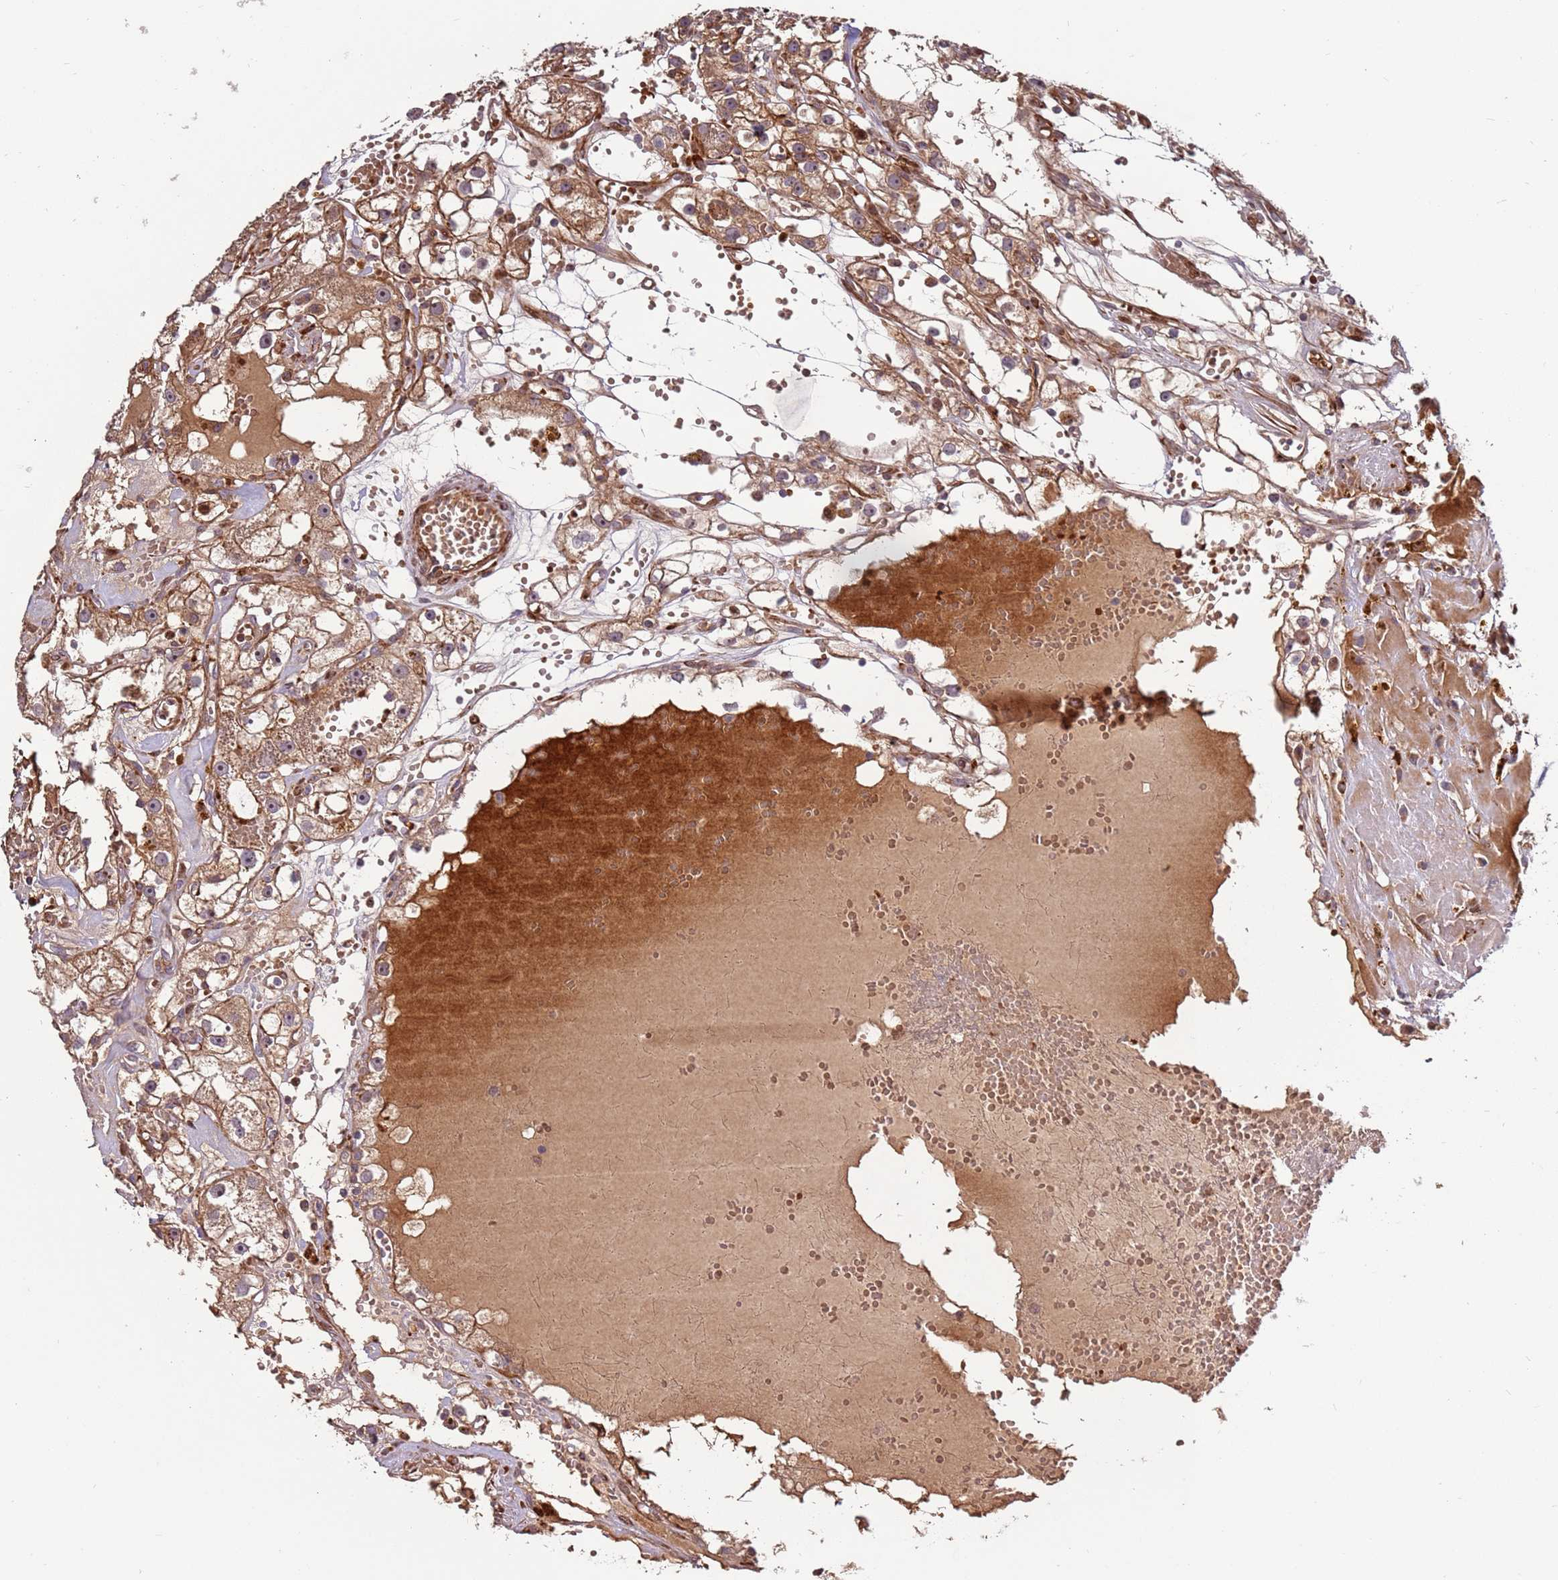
{"staining": {"intensity": "moderate", "quantity": ">75%", "location": "cytoplasmic/membranous"}, "tissue": "renal cancer", "cell_type": "Tumor cells", "image_type": "cancer", "snomed": [{"axis": "morphology", "description": "Adenocarcinoma, NOS"}, {"axis": "topography", "description": "Kidney"}], "caption": "The photomicrograph shows a brown stain indicating the presence of a protein in the cytoplasmic/membranous of tumor cells in renal cancer. (DAB (3,3'-diaminobenzidine) IHC with brightfield microscopy, high magnification).", "gene": "RHBDL1", "patient": {"sex": "male", "age": 56}}